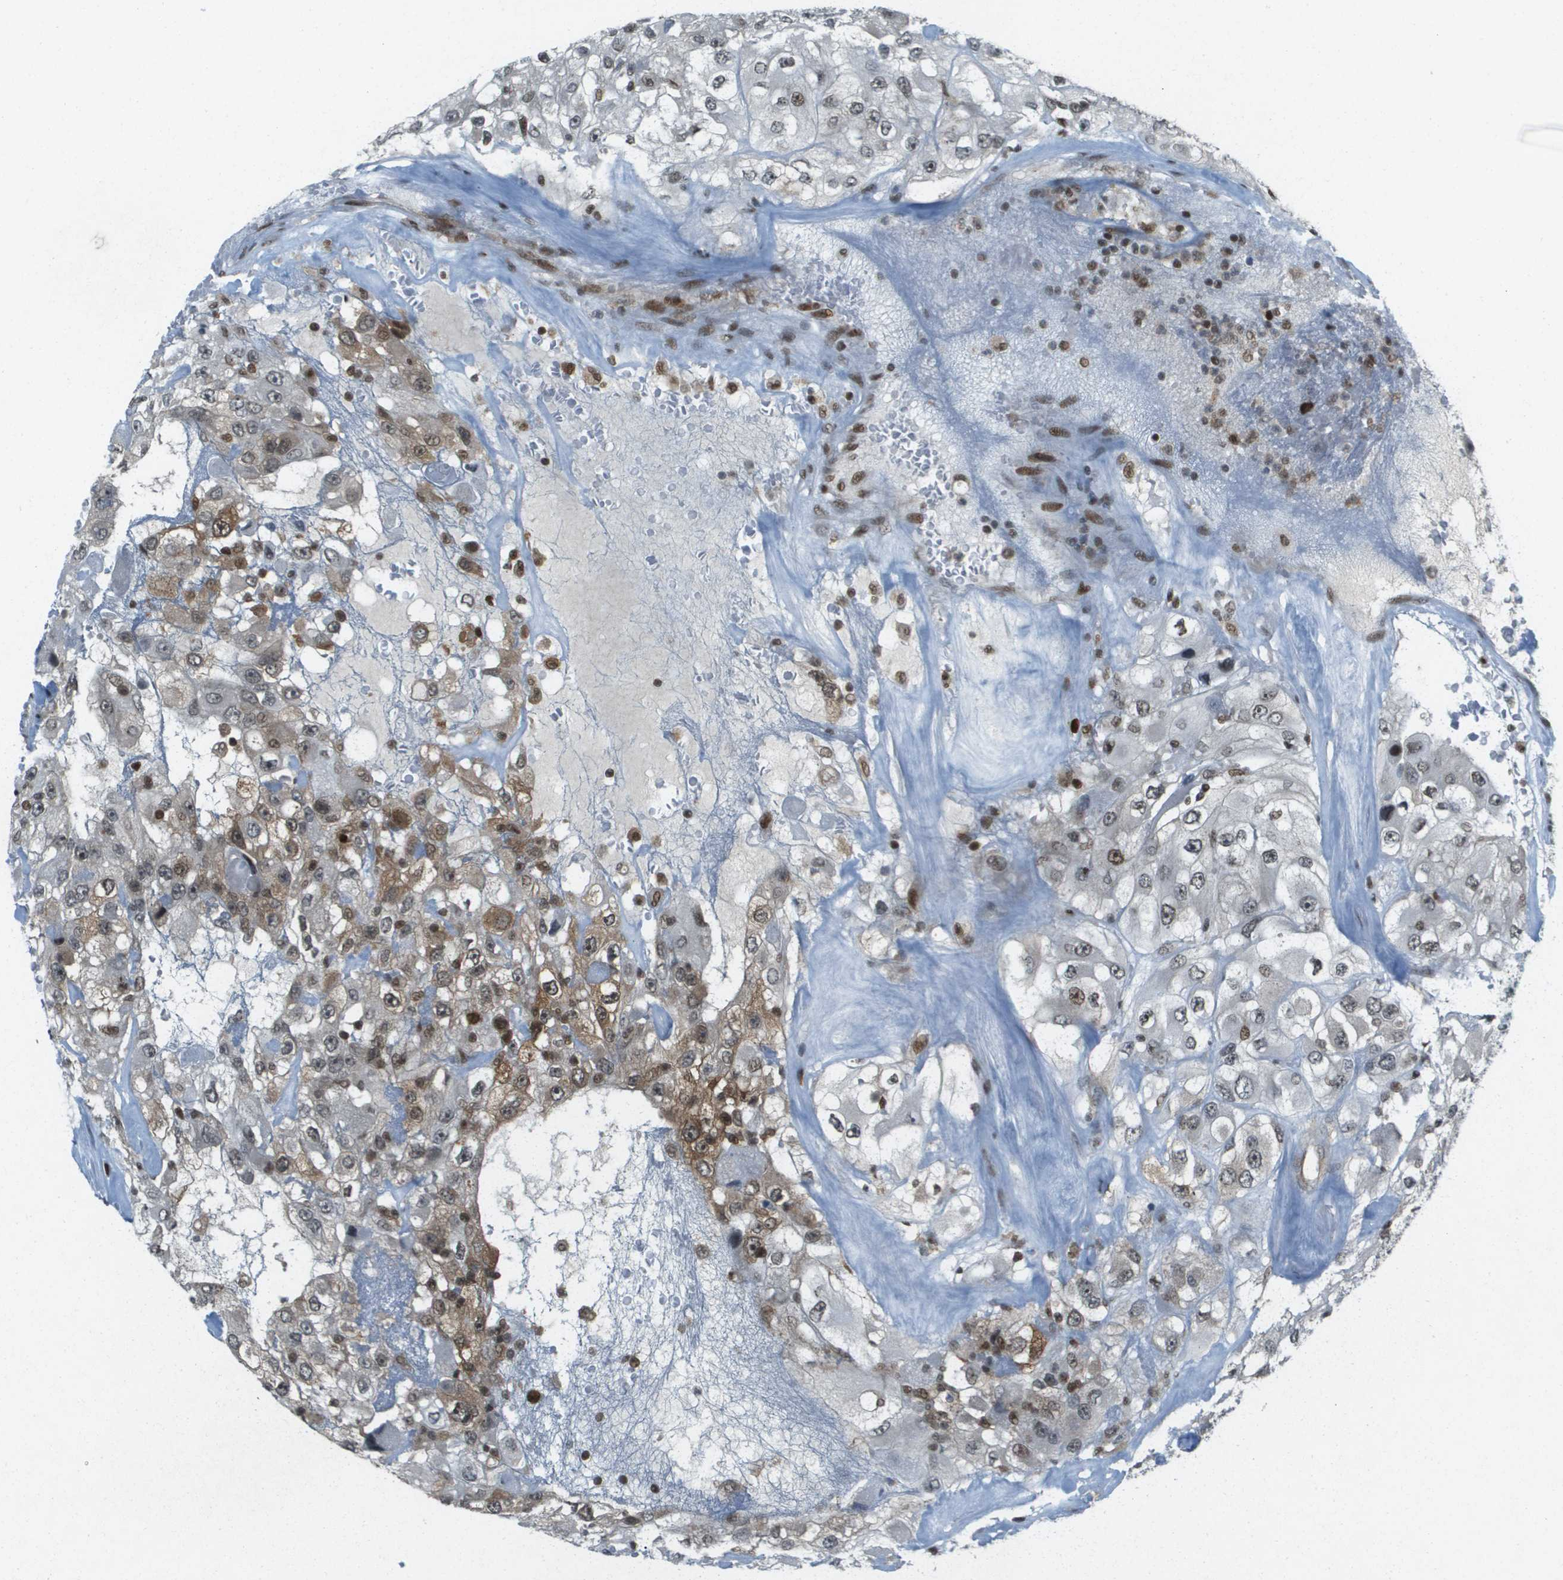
{"staining": {"intensity": "moderate", "quantity": "25%-75%", "location": "cytoplasmic/membranous,nuclear"}, "tissue": "renal cancer", "cell_type": "Tumor cells", "image_type": "cancer", "snomed": [{"axis": "morphology", "description": "Adenocarcinoma, NOS"}, {"axis": "topography", "description": "Kidney"}], "caption": "This histopathology image exhibits immunohistochemistry (IHC) staining of renal adenocarcinoma, with medium moderate cytoplasmic/membranous and nuclear staining in about 25%-75% of tumor cells.", "gene": "IRF7", "patient": {"sex": "female", "age": 52}}